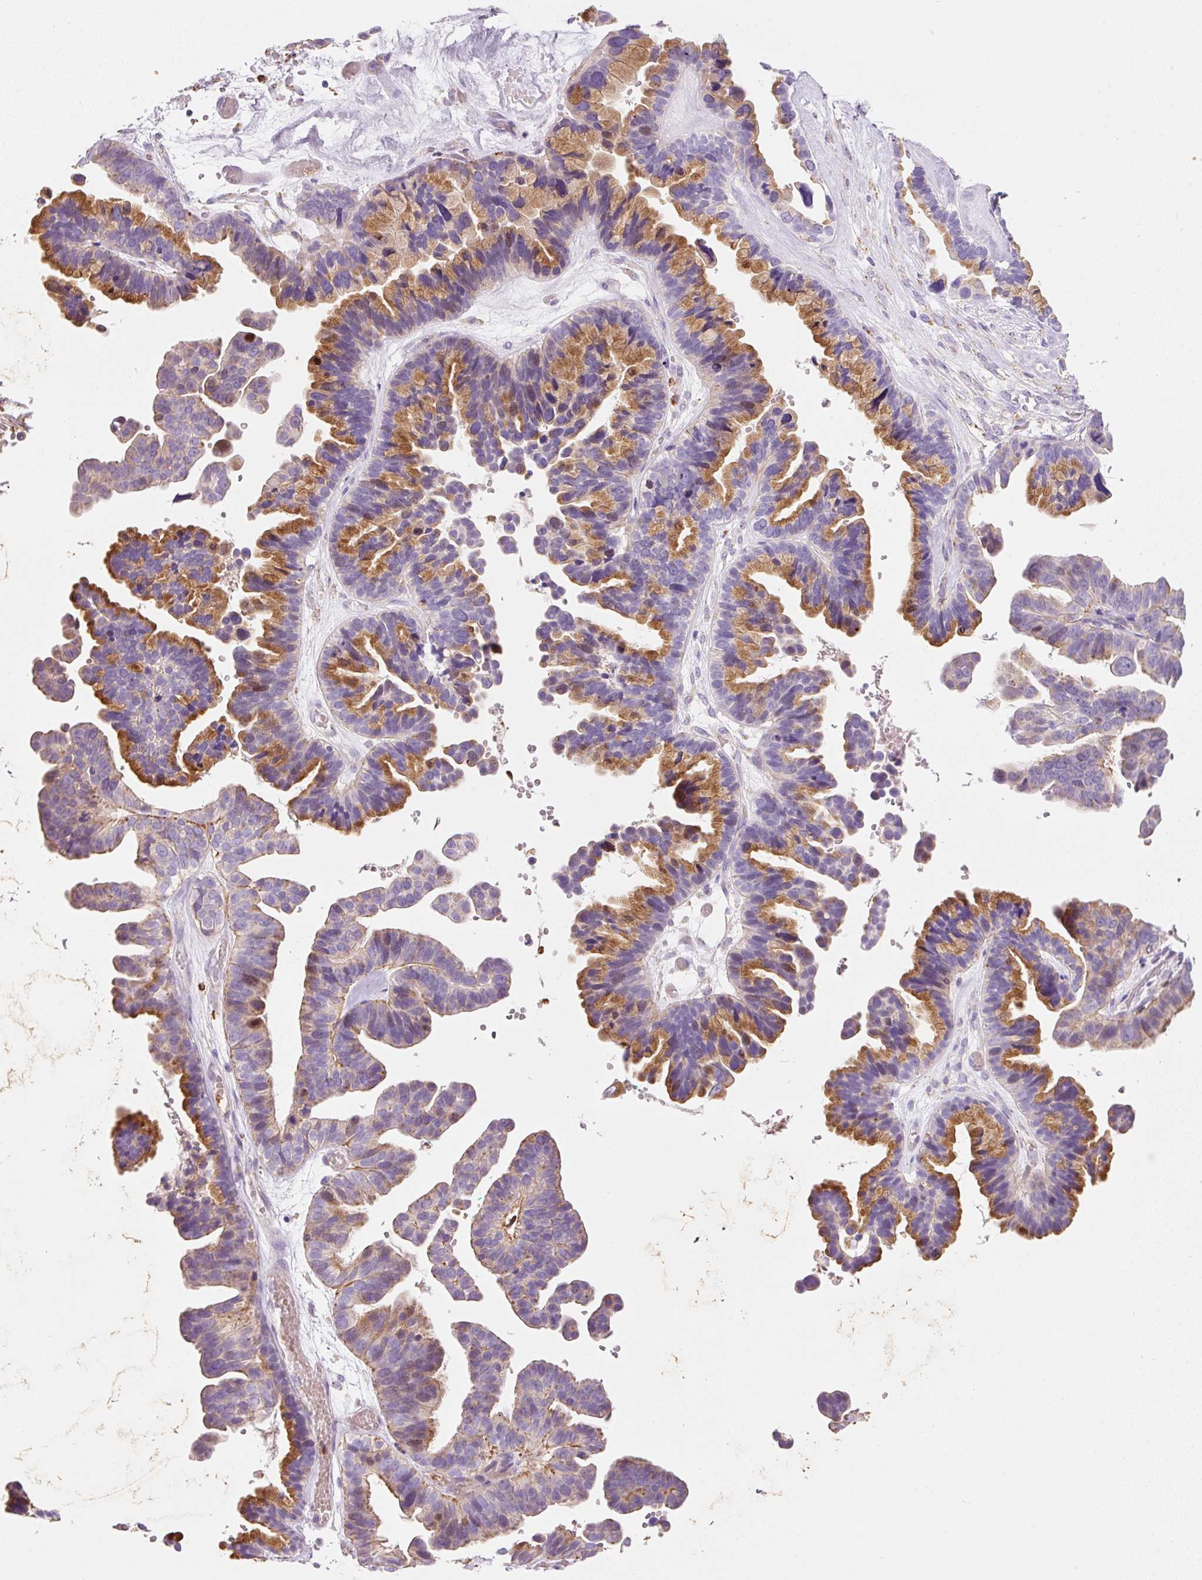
{"staining": {"intensity": "moderate", "quantity": "25%-75%", "location": "cytoplasmic/membranous"}, "tissue": "ovarian cancer", "cell_type": "Tumor cells", "image_type": "cancer", "snomed": [{"axis": "morphology", "description": "Cystadenocarcinoma, serous, NOS"}, {"axis": "topography", "description": "Ovary"}], "caption": "Immunohistochemical staining of ovarian cancer (serous cystadenocarcinoma) shows moderate cytoplasmic/membranous protein positivity in approximately 25%-75% of tumor cells. (DAB (3,3'-diaminobenzidine) IHC, brown staining for protein, blue staining for nuclei).", "gene": "TMC8", "patient": {"sex": "female", "age": 56}}